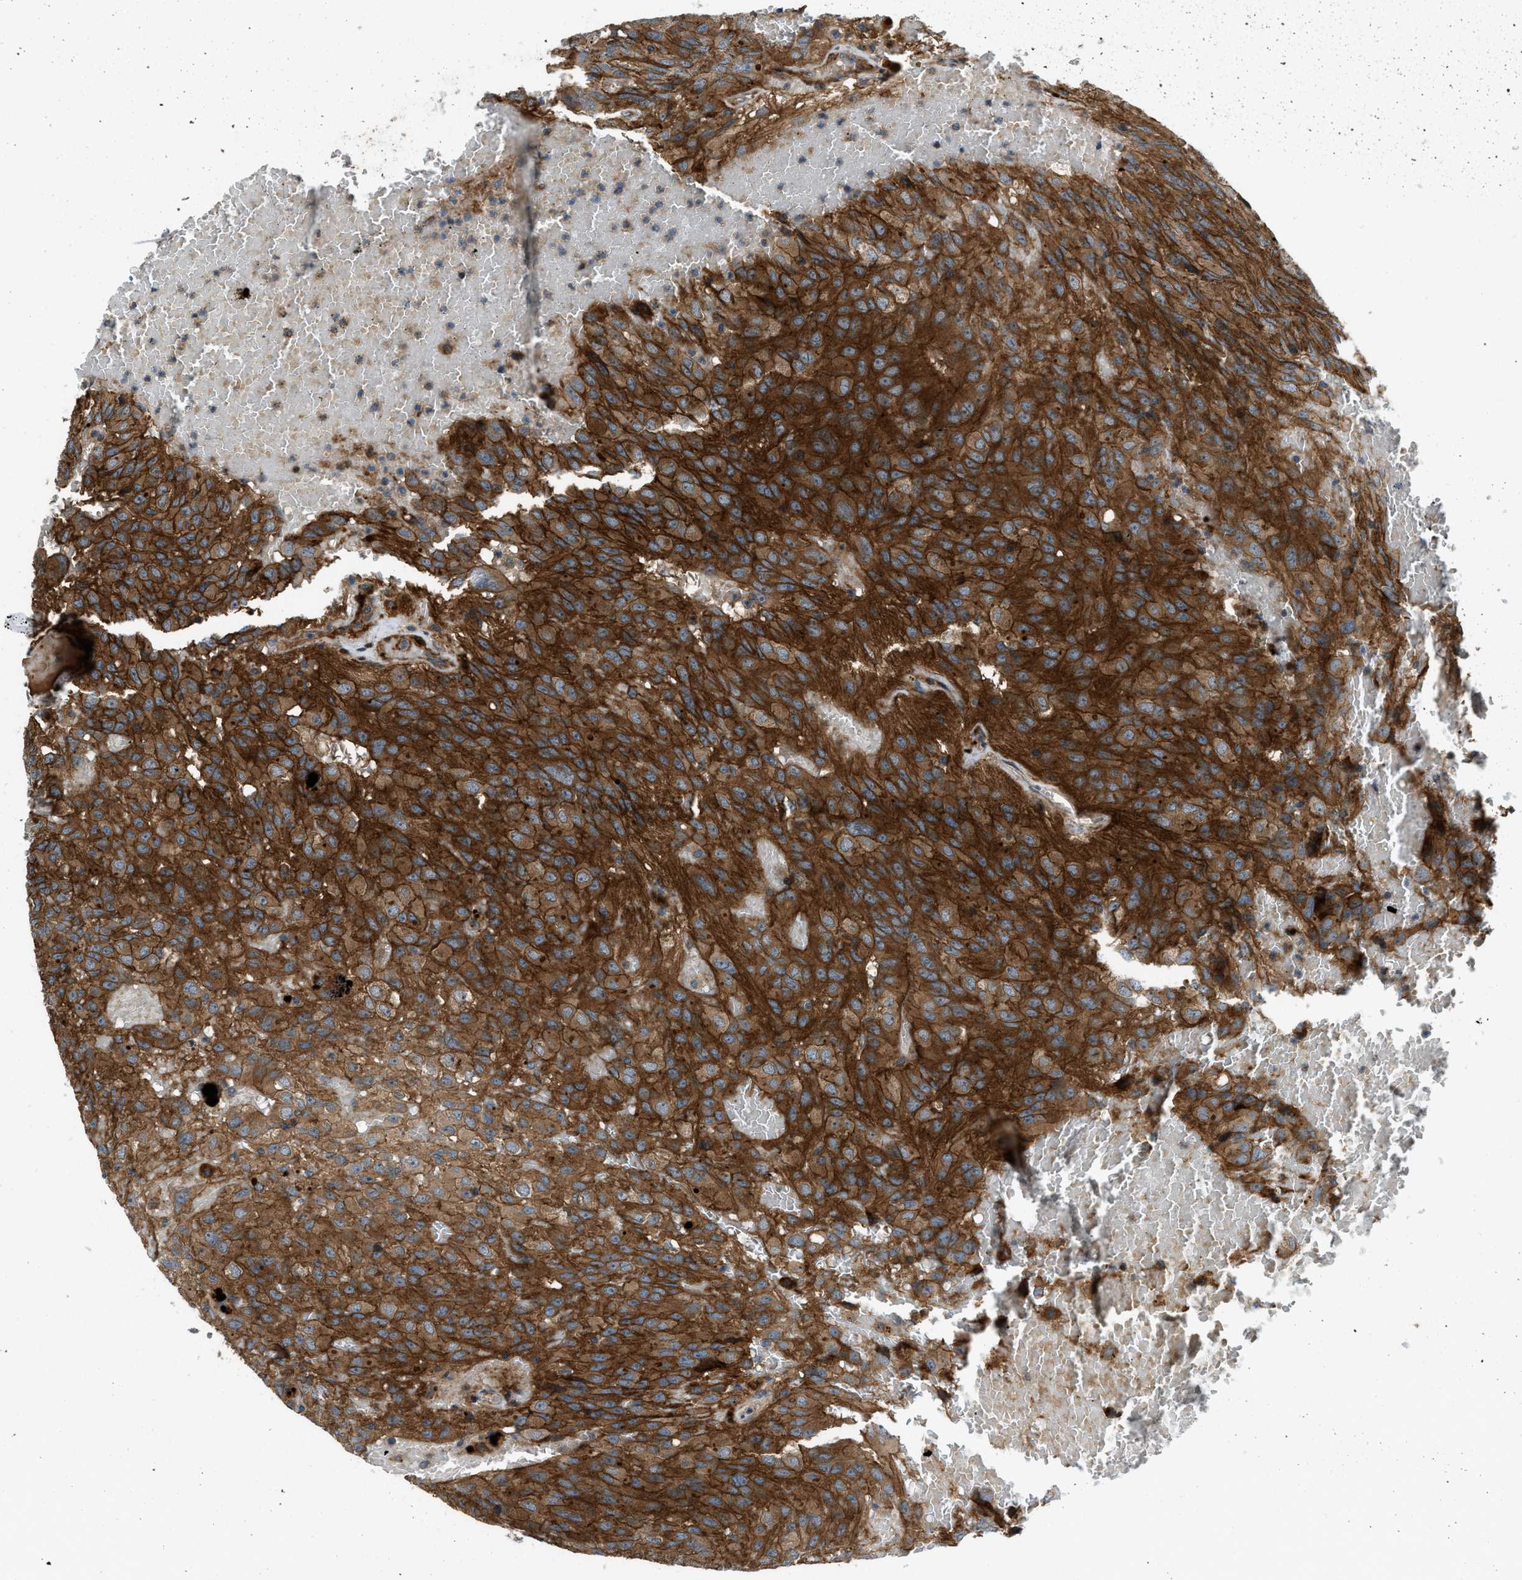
{"staining": {"intensity": "strong", "quantity": ">75%", "location": "cytoplasmic/membranous"}, "tissue": "glioma", "cell_type": "Tumor cells", "image_type": "cancer", "snomed": [{"axis": "morphology", "description": "Glioma, malignant, High grade"}, {"axis": "topography", "description": "Brain"}], "caption": "A high amount of strong cytoplasmic/membranous staining is identified in about >75% of tumor cells in glioma tissue.", "gene": "CNNM3", "patient": {"sex": "male", "age": 32}}